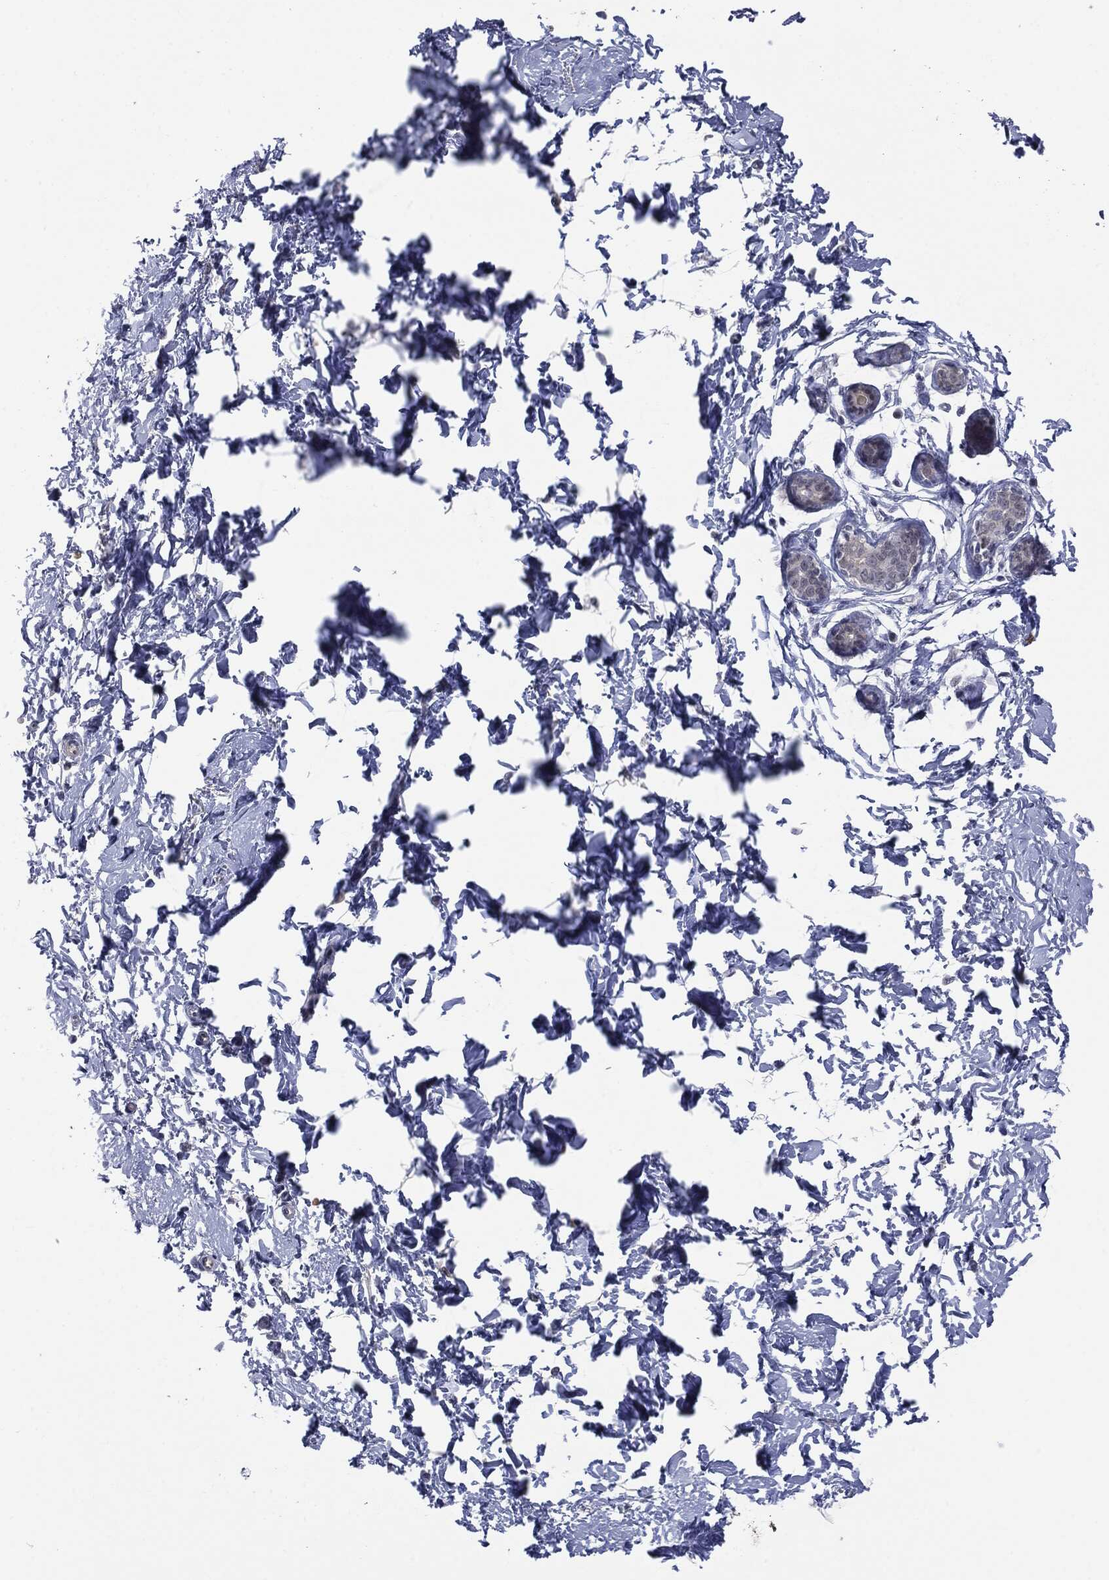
{"staining": {"intensity": "negative", "quantity": "none", "location": "none"}, "tissue": "breast", "cell_type": "Adipocytes", "image_type": "normal", "snomed": [{"axis": "morphology", "description": "Normal tissue, NOS"}, {"axis": "topography", "description": "Breast"}], "caption": "DAB (3,3'-diaminobenzidine) immunohistochemical staining of normal human breast demonstrates no significant staining in adipocytes. (Stains: DAB (3,3'-diaminobenzidine) immunohistochemistry (IHC) with hematoxylin counter stain, Microscopy: brightfield microscopy at high magnification).", "gene": "SLC5A5", "patient": {"sex": "female", "age": 37}}